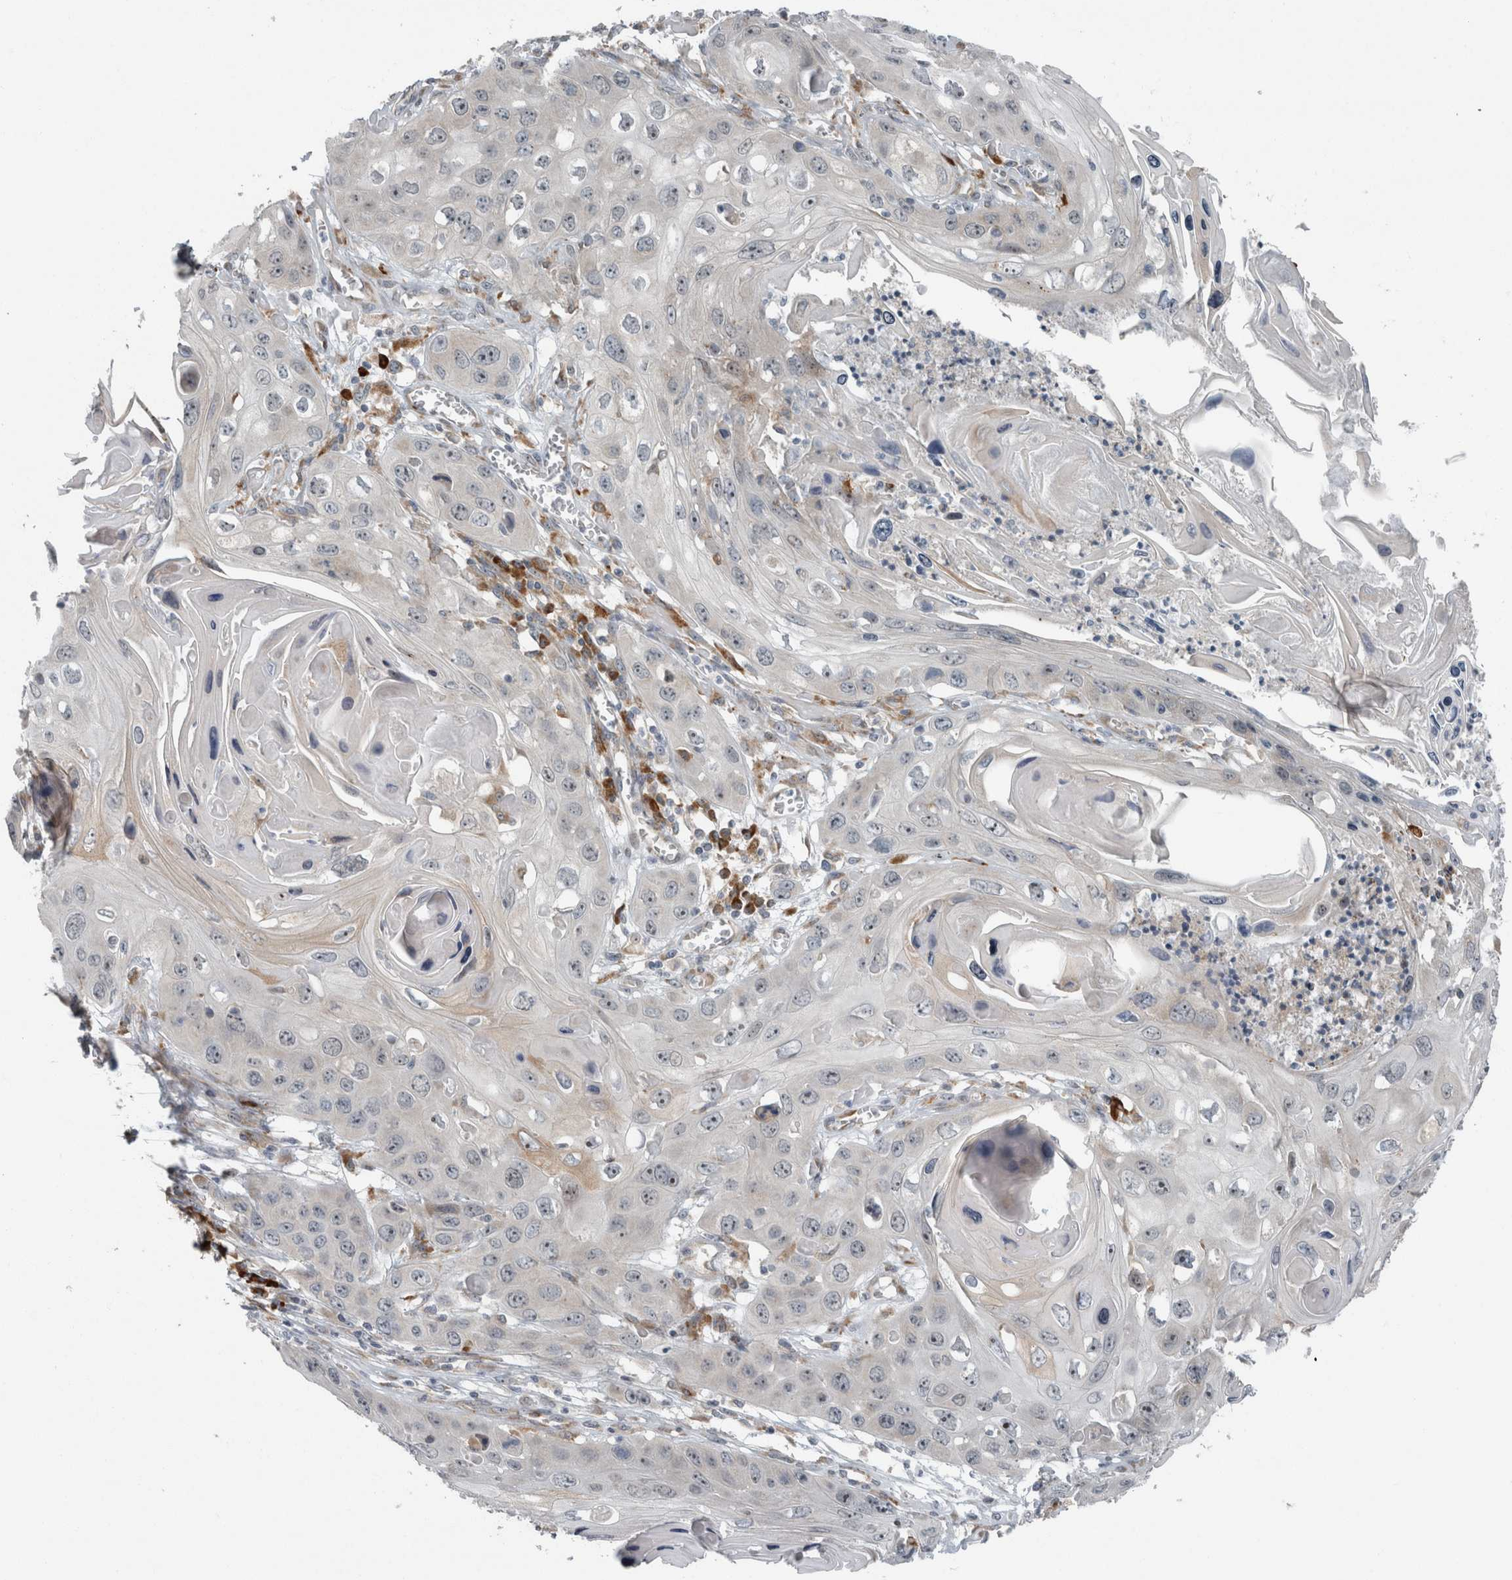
{"staining": {"intensity": "negative", "quantity": "none", "location": "none"}, "tissue": "skin cancer", "cell_type": "Tumor cells", "image_type": "cancer", "snomed": [{"axis": "morphology", "description": "Squamous cell carcinoma, NOS"}, {"axis": "topography", "description": "Skin"}], "caption": "There is no significant staining in tumor cells of skin squamous cell carcinoma.", "gene": "USP25", "patient": {"sex": "male", "age": 55}}